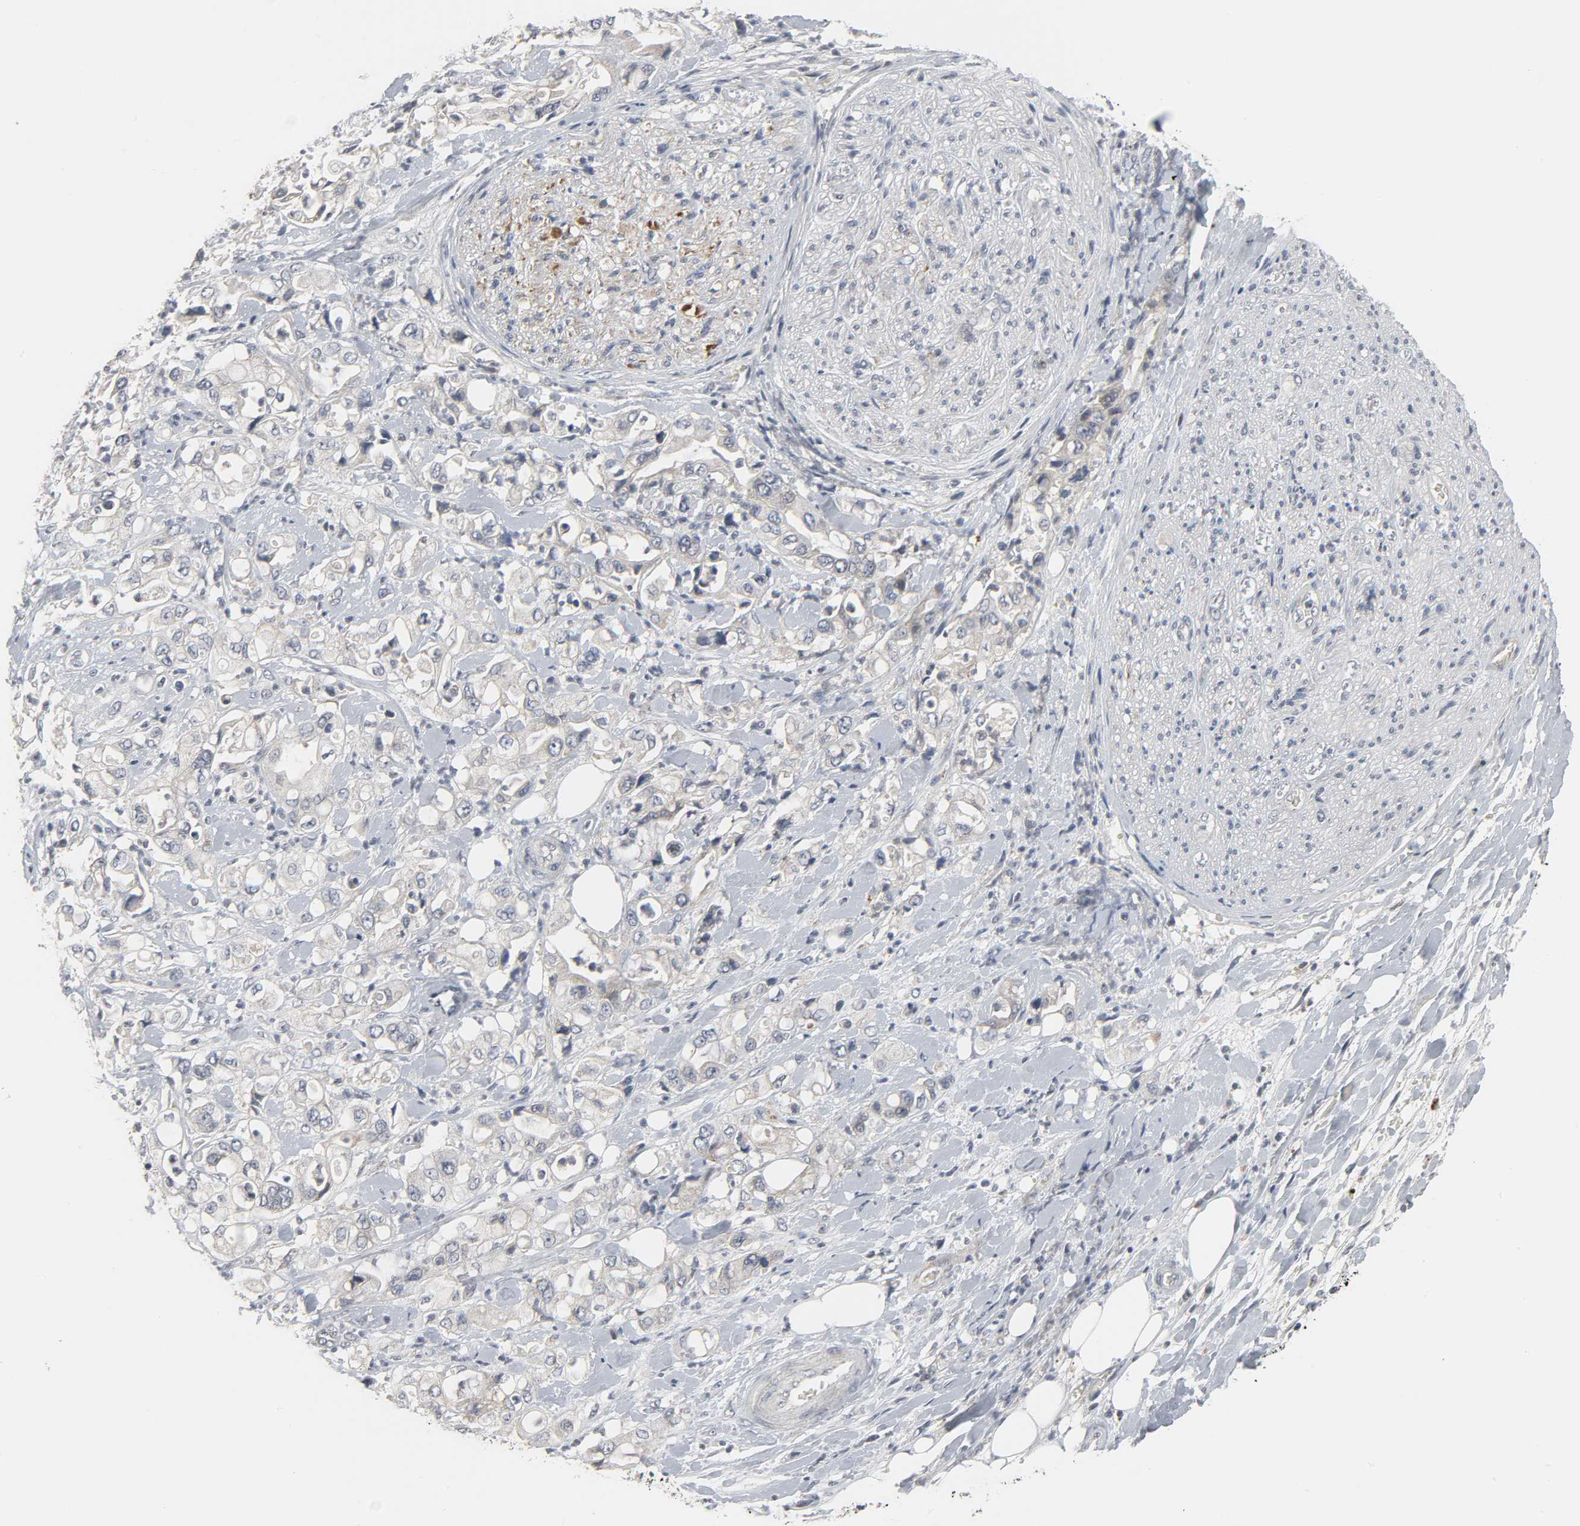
{"staining": {"intensity": "weak", "quantity": "25%-75%", "location": "cytoplasmic/membranous"}, "tissue": "pancreatic cancer", "cell_type": "Tumor cells", "image_type": "cancer", "snomed": [{"axis": "morphology", "description": "Adenocarcinoma, NOS"}, {"axis": "topography", "description": "Pancreas"}], "caption": "Protein expression by immunohistochemistry shows weak cytoplasmic/membranous positivity in about 25%-75% of tumor cells in pancreatic cancer.", "gene": "CLIP1", "patient": {"sex": "male", "age": 70}}